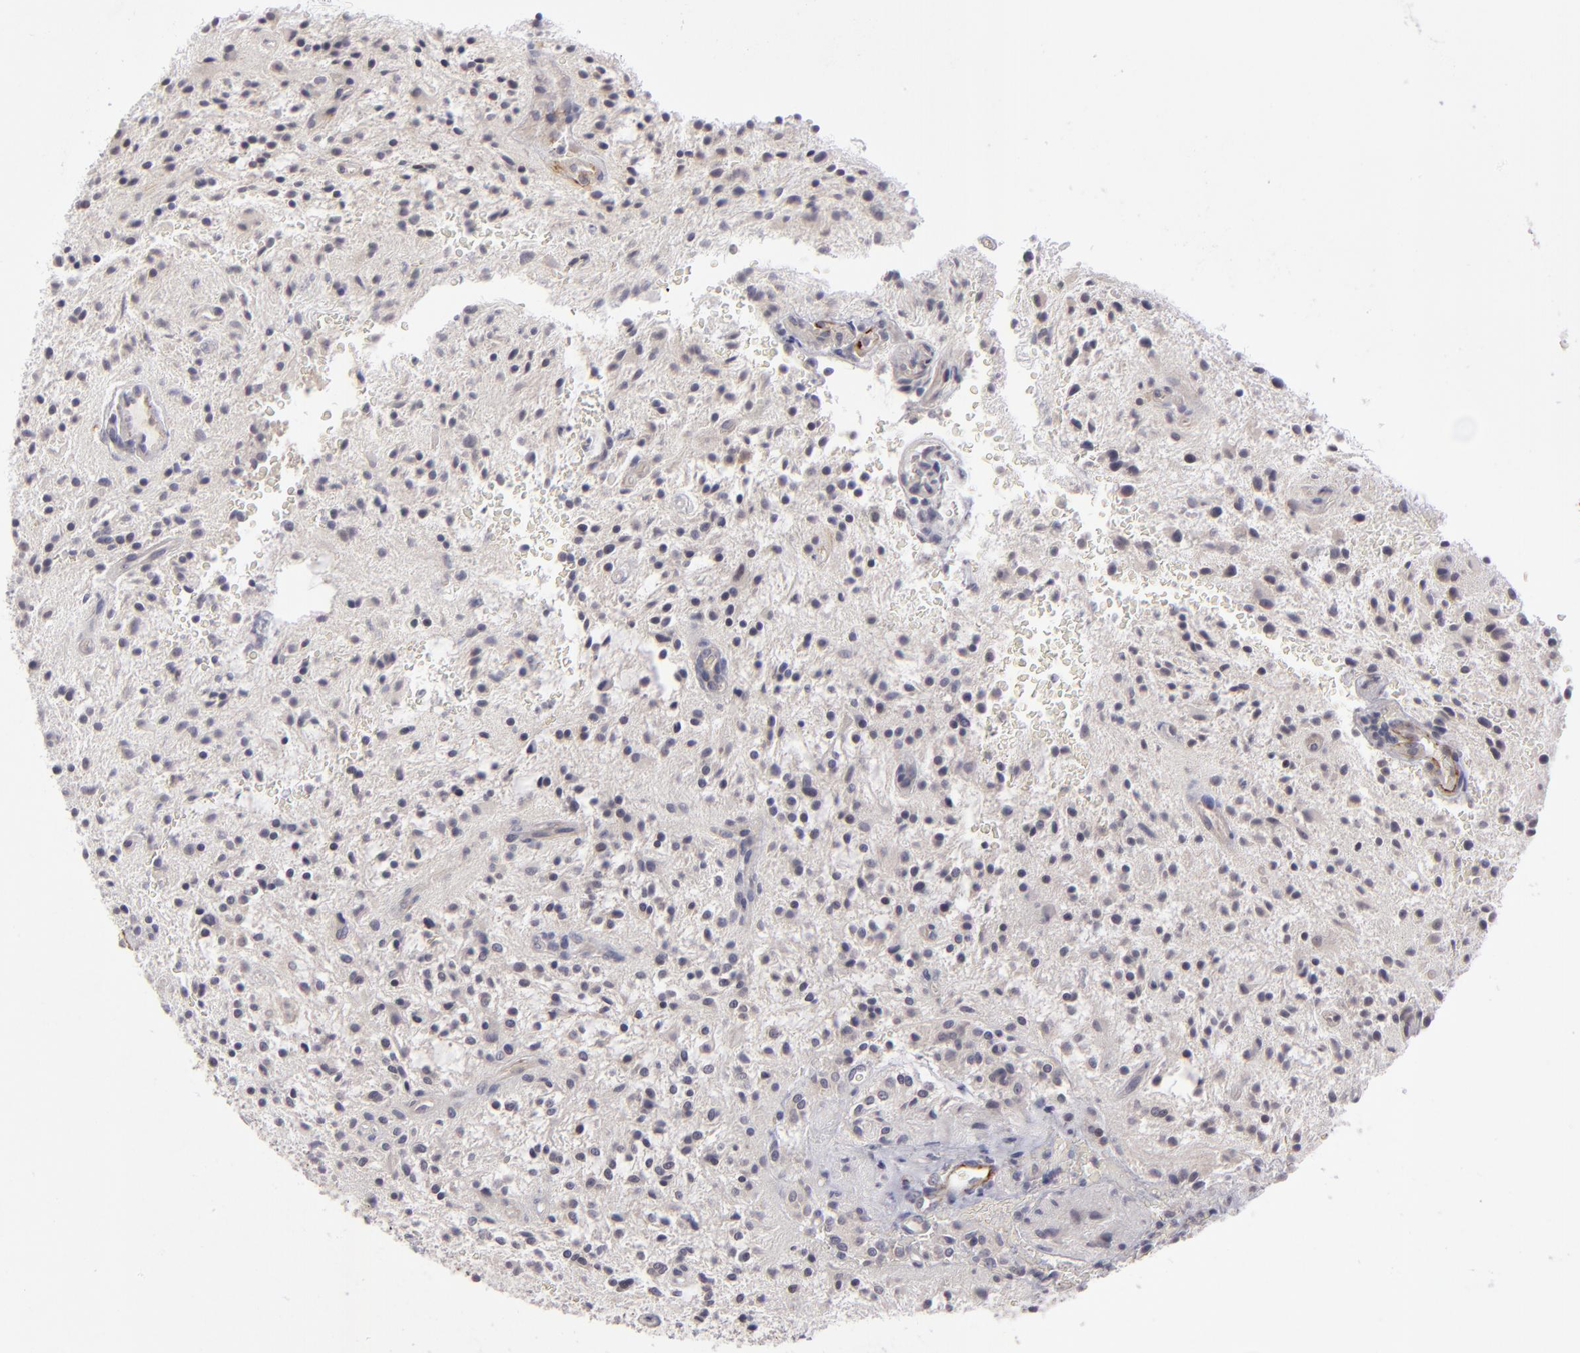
{"staining": {"intensity": "weak", "quantity": "<25%", "location": "cytoplasmic/membranous"}, "tissue": "glioma", "cell_type": "Tumor cells", "image_type": "cancer", "snomed": [{"axis": "morphology", "description": "Glioma, malignant, NOS"}, {"axis": "topography", "description": "Cerebellum"}], "caption": "DAB (3,3'-diaminobenzidine) immunohistochemical staining of glioma (malignant) displays no significant staining in tumor cells. Brightfield microscopy of immunohistochemistry (IHC) stained with DAB (brown) and hematoxylin (blue), captured at high magnification.", "gene": "ZNF175", "patient": {"sex": "female", "age": 10}}